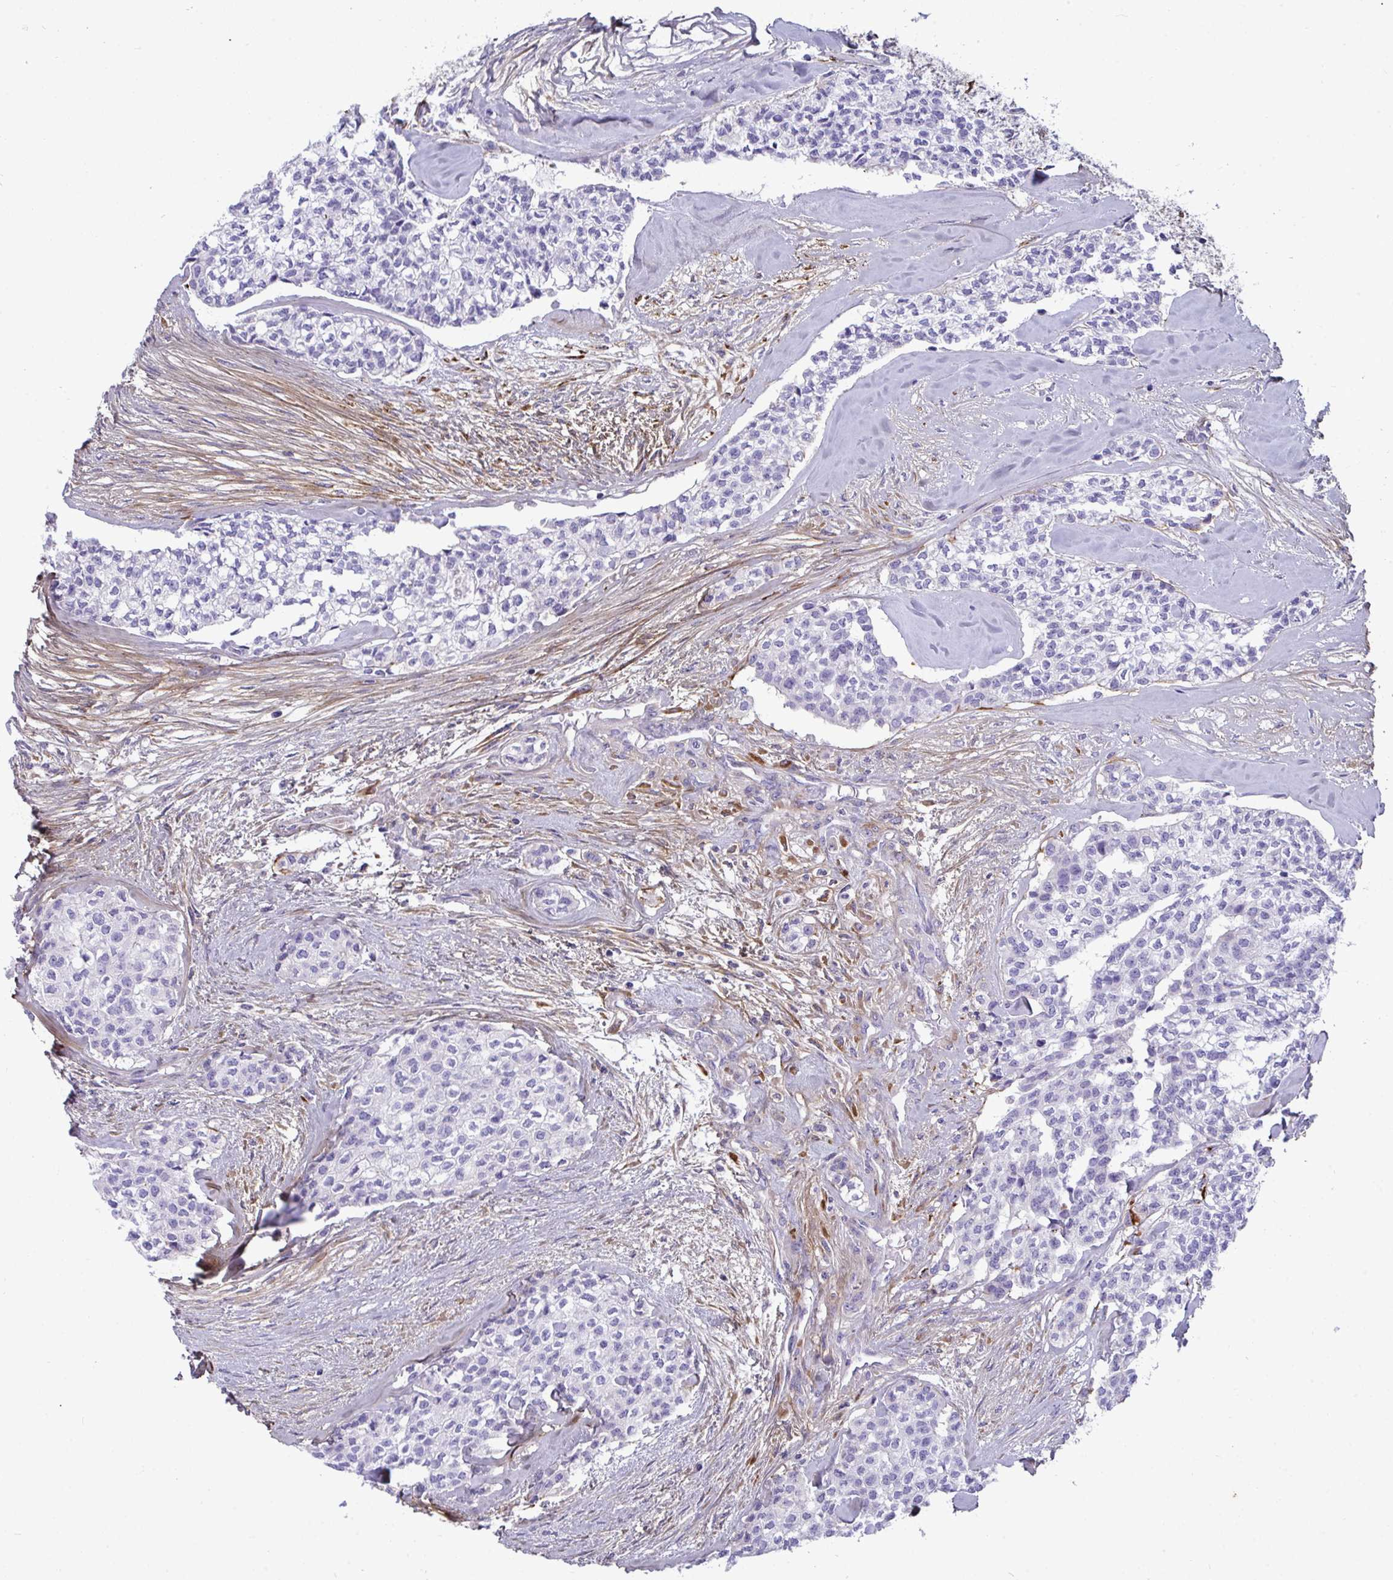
{"staining": {"intensity": "negative", "quantity": "none", "location": "none"}, "tissue": "head and neck cancer", "cell_type": "Tumor cells", "image_type": "cancer", "snomed": [{"axis": "morphology", "description": "Adenocarcinoma, NOS"}, {"axis": "topography", "description": "Head-Neck"}], "caption": "Immunohistochemistry (IHC) image of neoplastic tissue: human head and neck cancer (adenocarcinoma) stained with DAB displays no significant protein staining in tumor cells. (Brightfield microscopy of DAB immunohistochemistry (IHC) at high magnification).", "gene": "LHFPL6", "patient": {"sex": "male", "age": 81}}